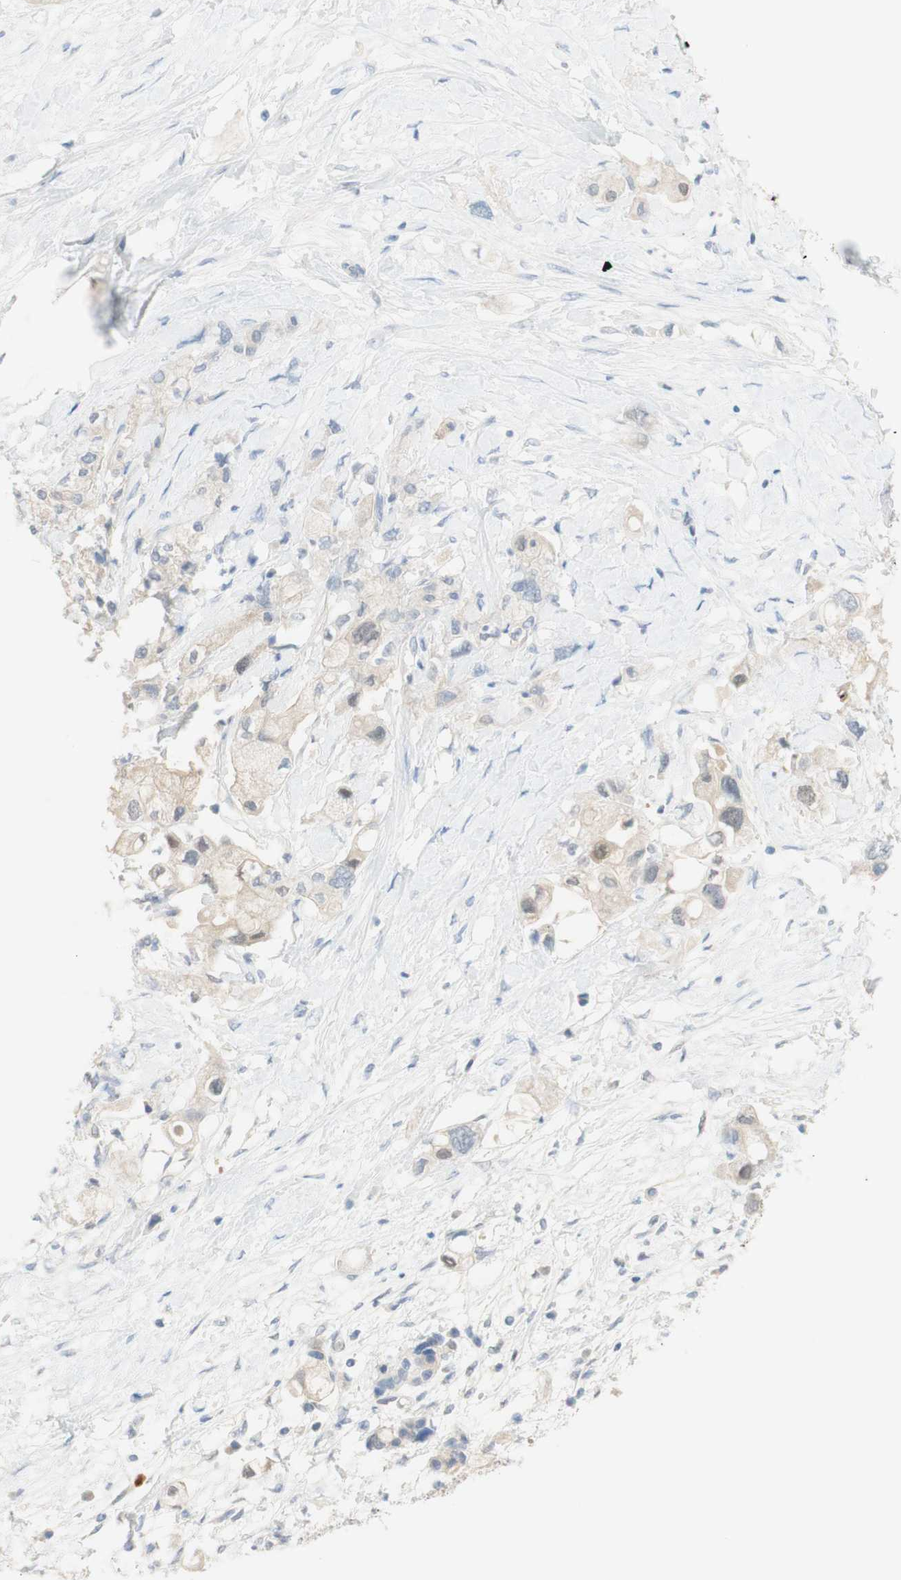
{"staining": {"intensity": "weak", "quantity": "25%-75%", "location": "cytoplasmic/membranous"}, "tissue": "pancreatic cancer", "cell_type": "Tumor cells", "image_type": "cancer", "snomed": [{"axis": "morphology", "description": "Adenocarcinoma, NOS"}, {"axis": "topography", "description": "Pancreas"}], "caption": "Immunohistochemical staining of human pancreatic cancer (adenocarcinoma) exhibits low levels of weak cytoplasmic/membranous expression in about 25%-75% of tumor cells. (Brightfield microscopy of DAB IHC at high magnification).", "gene": "SELENBP1", "patient": {"sex": "female", "age": 56}}